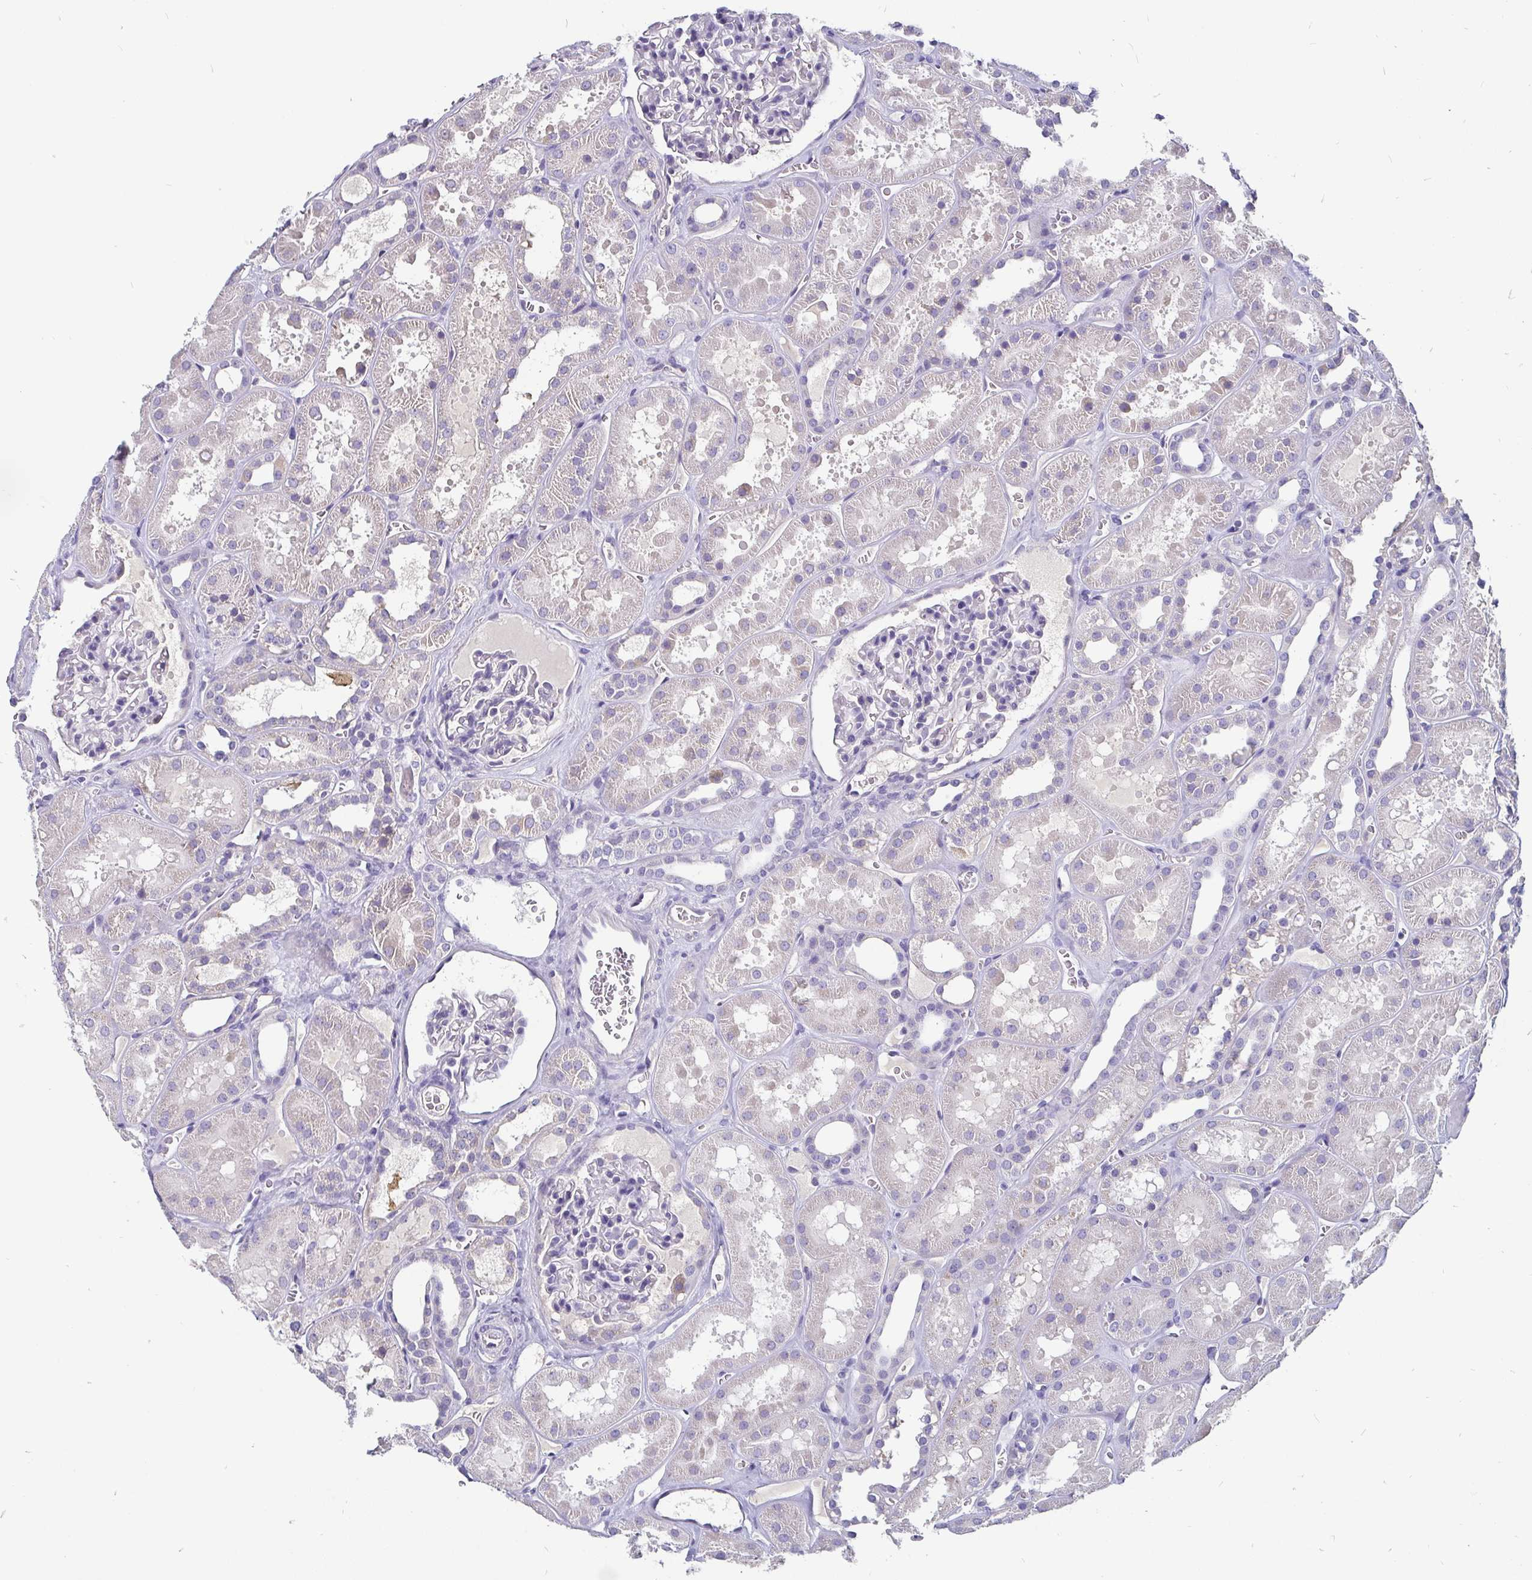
{"staining": {"intensity": "negative", "quantity": "none", "location": "none"}, "tissue": "kidney", "cell_type": "Cells in glomeruli", "image_type": "normal", "snomed": [{"axis": "morphology", "description": "Normal tissue, NOS"}, {"axis": "topography", "description": "Kidney"}], "caption": "DAB (3,3'-diaminobenzidine) immunohistochemical staining of benign kidney exhibits no significant staining in cells in glomeruli.", "gene": "ADAMTS6", "patient": {"sex": "female", "age": 41}}